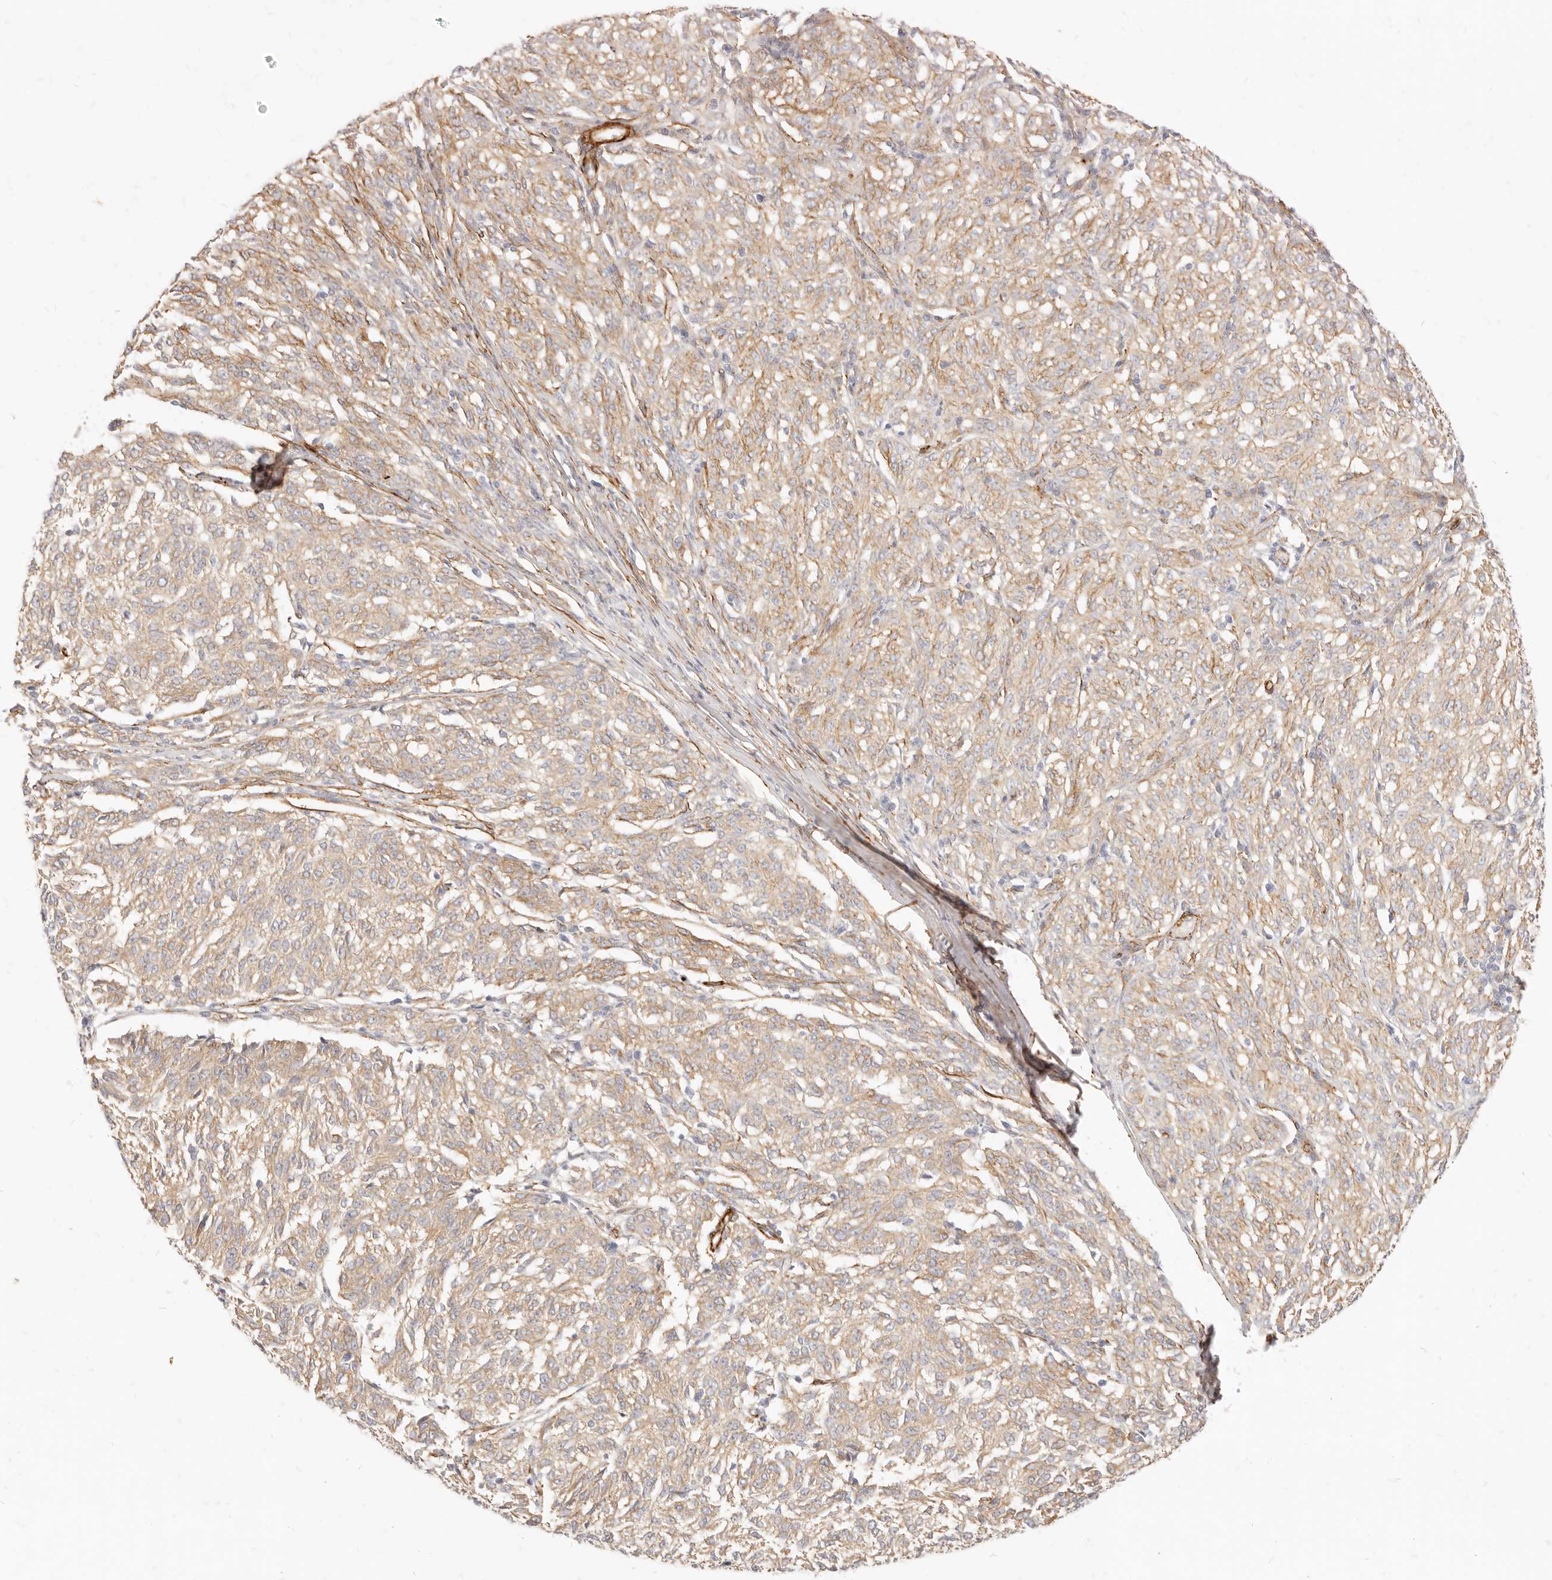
{"staining": {"intensity": "weak", "quantity": ">75%", "location": "cytoplasmic/membranous"}, "tissue": "melanoma", "cell_type": "Tumor cells", "image_type": "cancer", "snomed": [{"axis": "morphology", "description": "Malignant melanoma, NOS"}, {"axis": "topography", "description": "Skin"}], "caption": "Brown immunohistochemical staining in melanoma shows weak cytoplasmic/membranous staining in about >75% of tumor cells.", "gene": "TMTC2", "patient": {"sex": "female", "age": 72}}